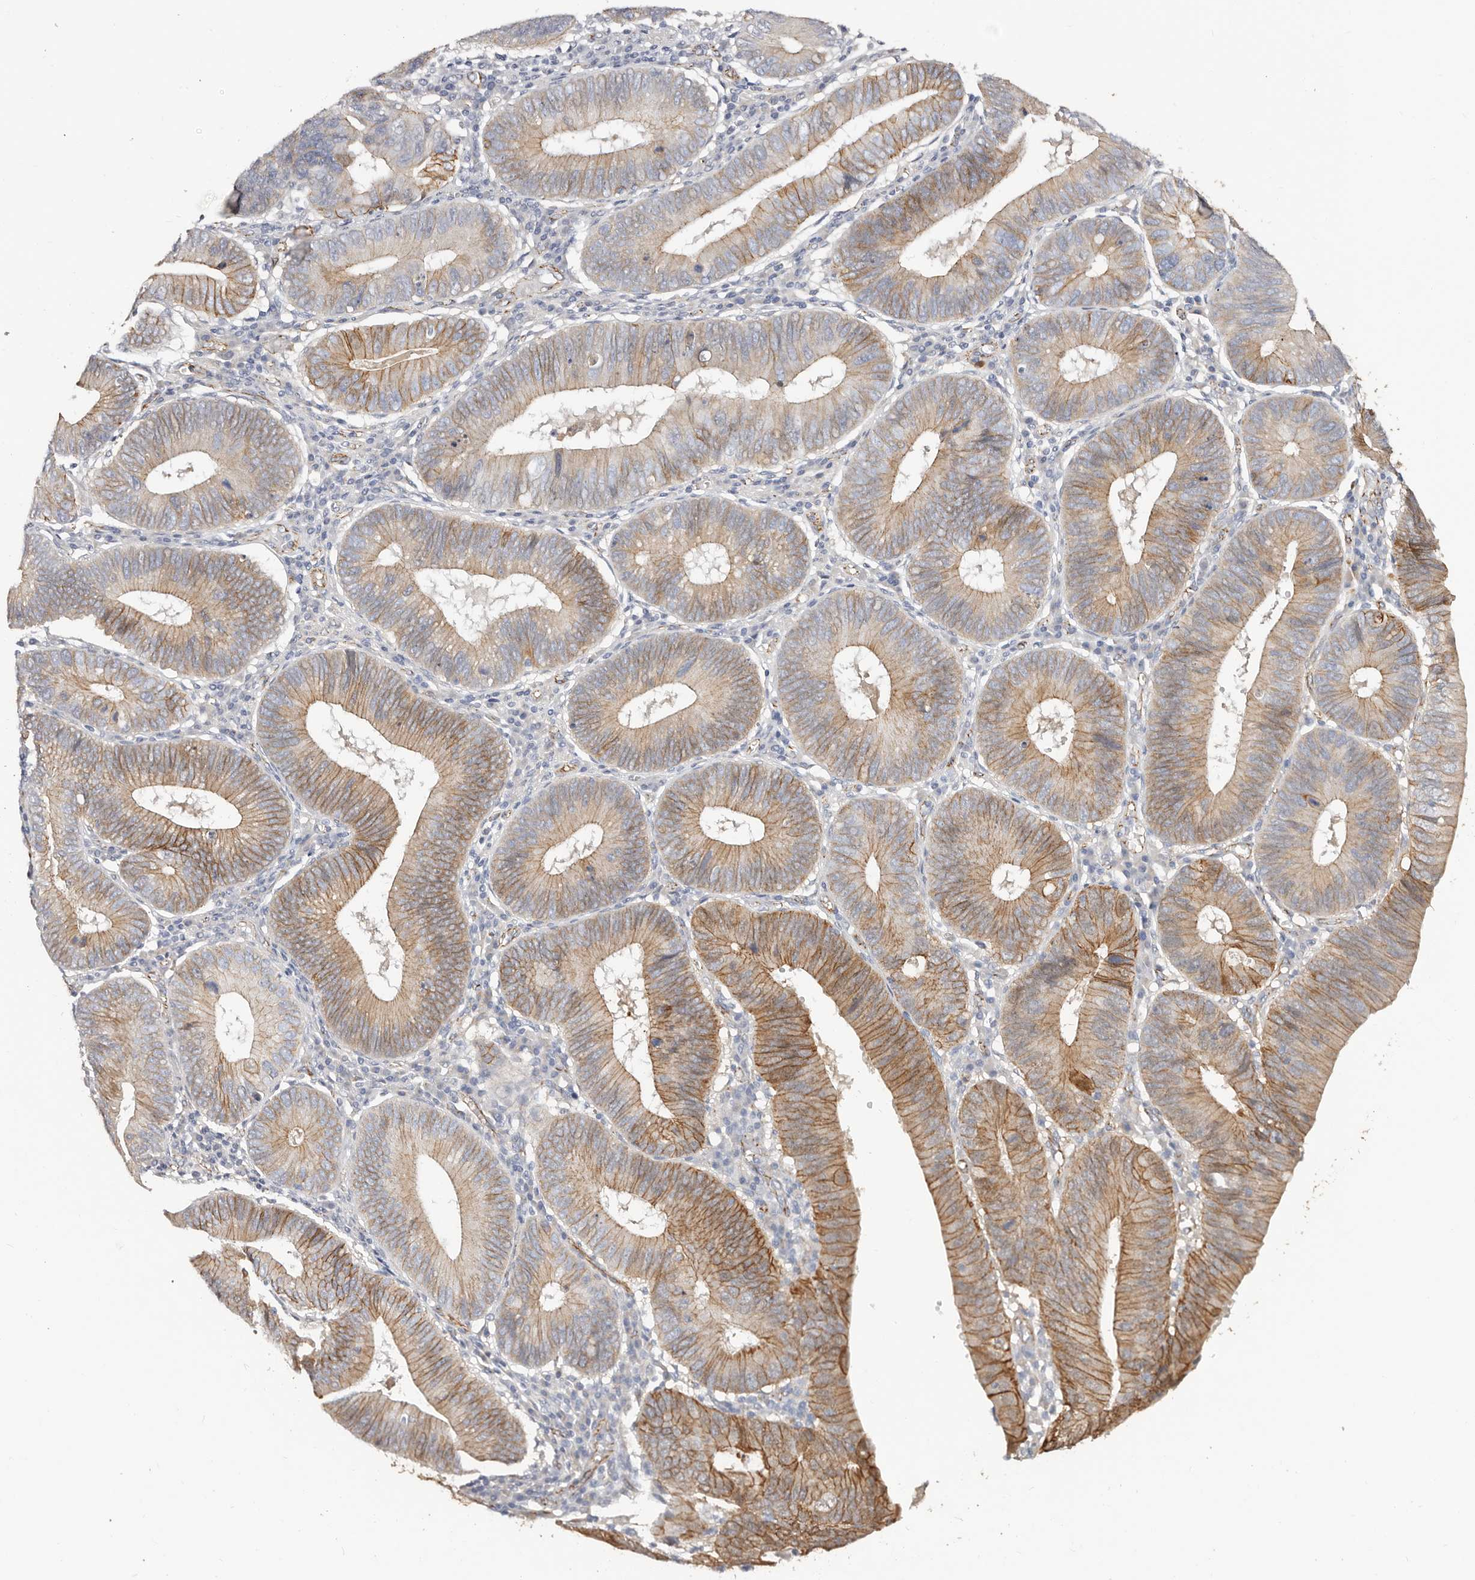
{"staining": {"intensity": "moderate", "quantity": ">75%", "location": "cytoplasmic/membranous"}, "tissue": "stomach cancer", "cell_type": "Tumor cells", "image_type": "cancer", "snomed": [{"axis": "morphology", "description": "Adenocarcinoma, NOS"}, {"axis": "topography", "description": "Stomach"}], "caption": "DAB immunohistochemical staining of human stomach adenocarcinoma shows moderate cytoplasmic/membranous protein expression in about >75% of tumor cells. (DAB IHC, brown staining for protein, blue staining for nuclei).", "gene": "CTNNB1", "patient": {"sex": "male", "age": 59}}